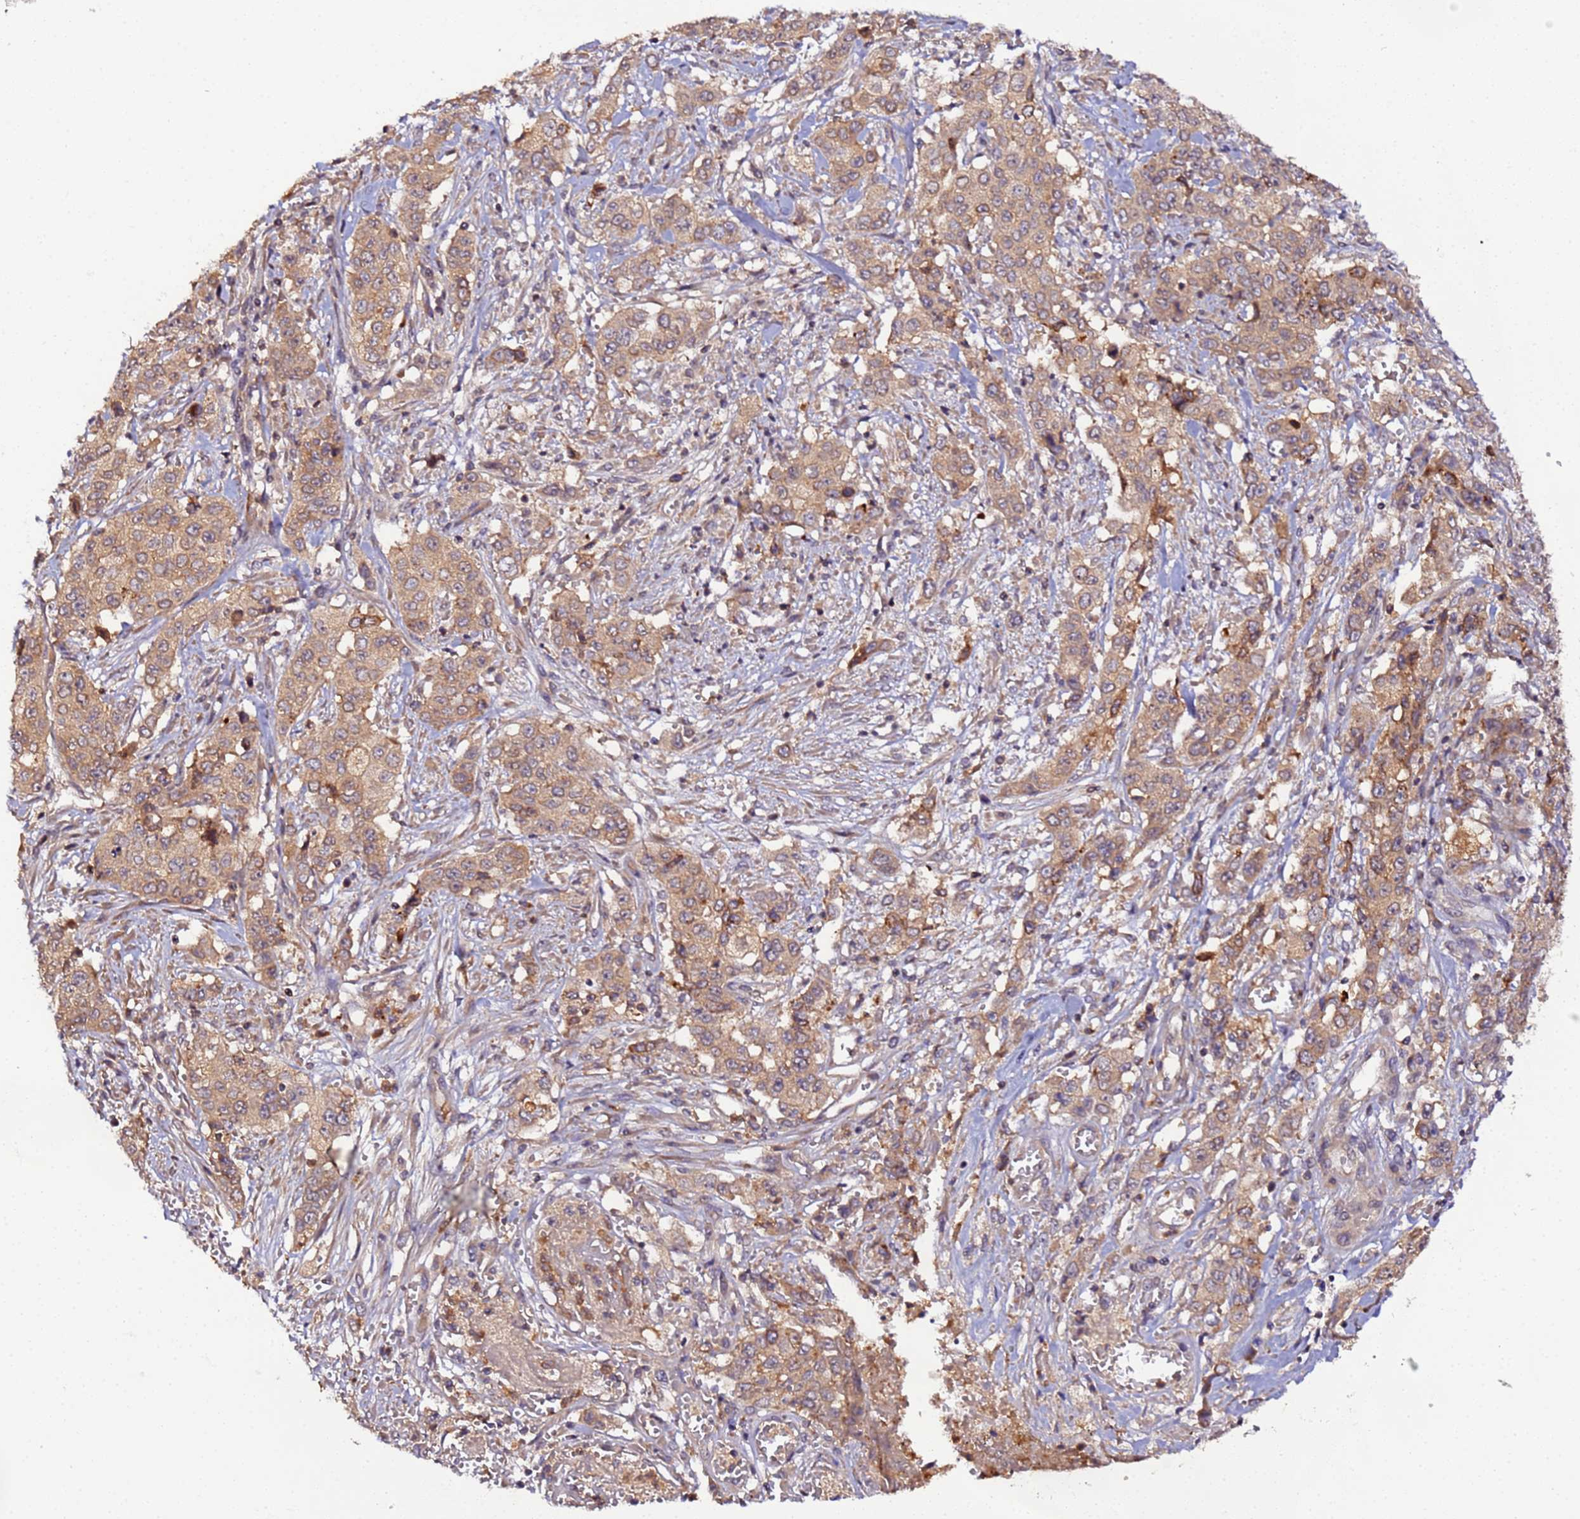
{"staining": {"intensity": "moderate", "quantity": ">75%", "location": "cytoplasmic/membranous"}, "tissue": "stomach cancer", "cell_type": "Tumor cells", "image_type": "cancer", "snomed": [{"axis": "morphology", "description": "Normal tissue, NOS"}, {"axis": "morphology", "description": "Adenocarcinoma, NOS"}, {"axis": "topography", "description": "Stomach"}], "caption": "Protein expression analysis of human adenocarcinoma (stomach) reveals moderate cytoplasmic/membranous staining in about >75% of tumor cells. (IHC, brightfield microscopy, high magnification).", "gene": "TRIM26", "patient": {"sex": "female", "age": 64}}